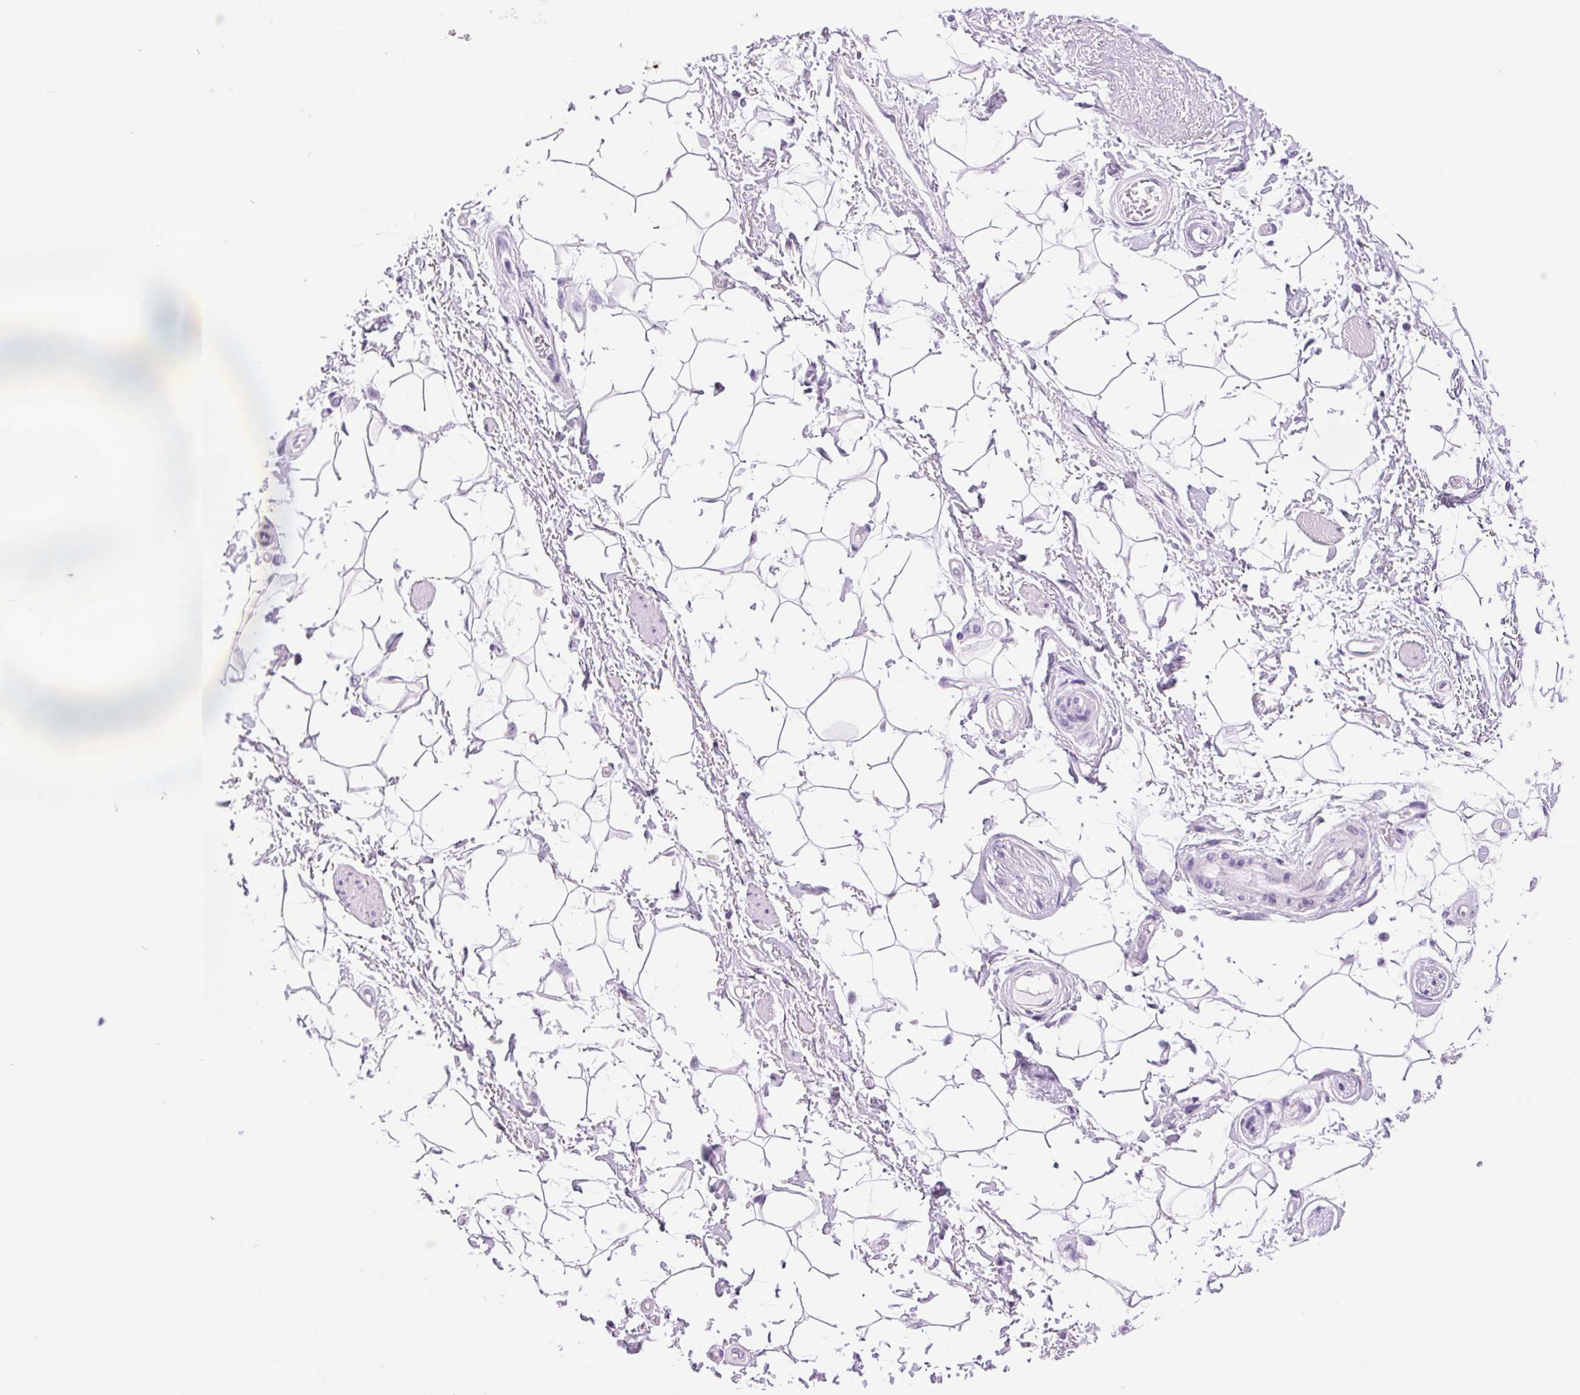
{"staining": {"intensity": "negative", "quantity": "none", "location": "none"}, "tissue": "adipose tissue", "cell_type": "Adipocytes", "image_type": "normal", "snomed": [{"axis": "morphology", "description": "Normal tissue, NOS"}, {"axis": "topography", "description": "Anal"}, {"axis": "topography", "description": "Peripheral nerve tissue"}], "caption": "An image of adipose tissue stained for a protein reveals no brown staining in adipocytes. The staining was performed using DAB (3,3'-diaminobenzidine) to visualize the protein expression in brown, while the nuclei were stained in blue with hematoxylin (Magnification: 20x).", "gene": "SERPINB3", "patient": {"sex": "male", "age": 51}}